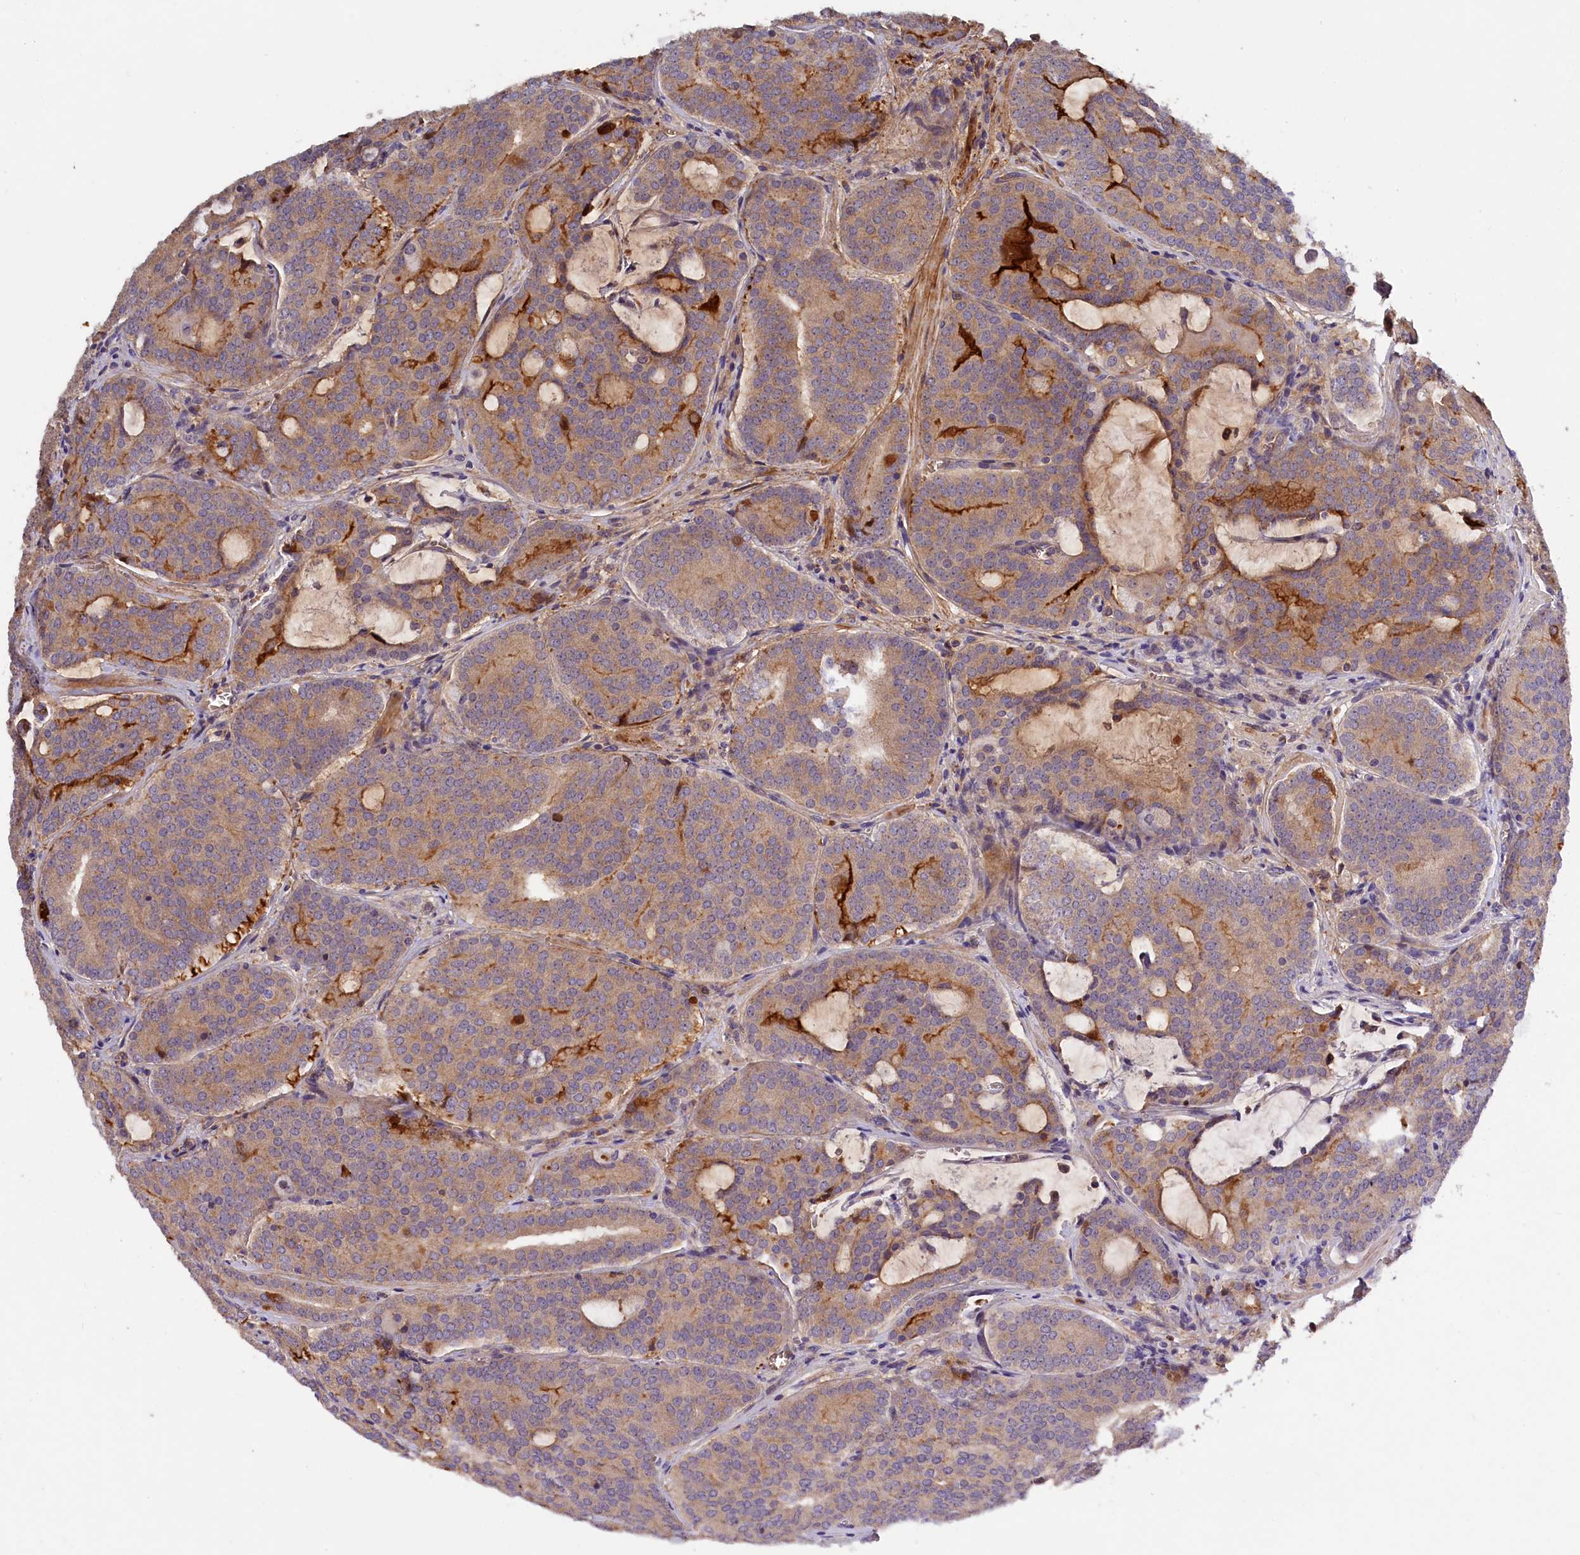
{"staining": {"intensity": "moderate", "quantity": "25%-75%", "location": "cytoplasmic/membranous"}, "tissue": "prostate cancer", "cell_type": "Tumor cells", "image_type": "cancer", "snomed": [{"axis": "morphology", "description": "Adenocarcinoma, High grade"}, {"axis": "topography", "description": "Prostate"}], "caption": "Moderate cytoplasmic/membranous expression is present in approximately 25%-75% of tumor cells in prostate cancer.", "gene": "PHAF1", "patient": {"sex": "male", "age": 55}}